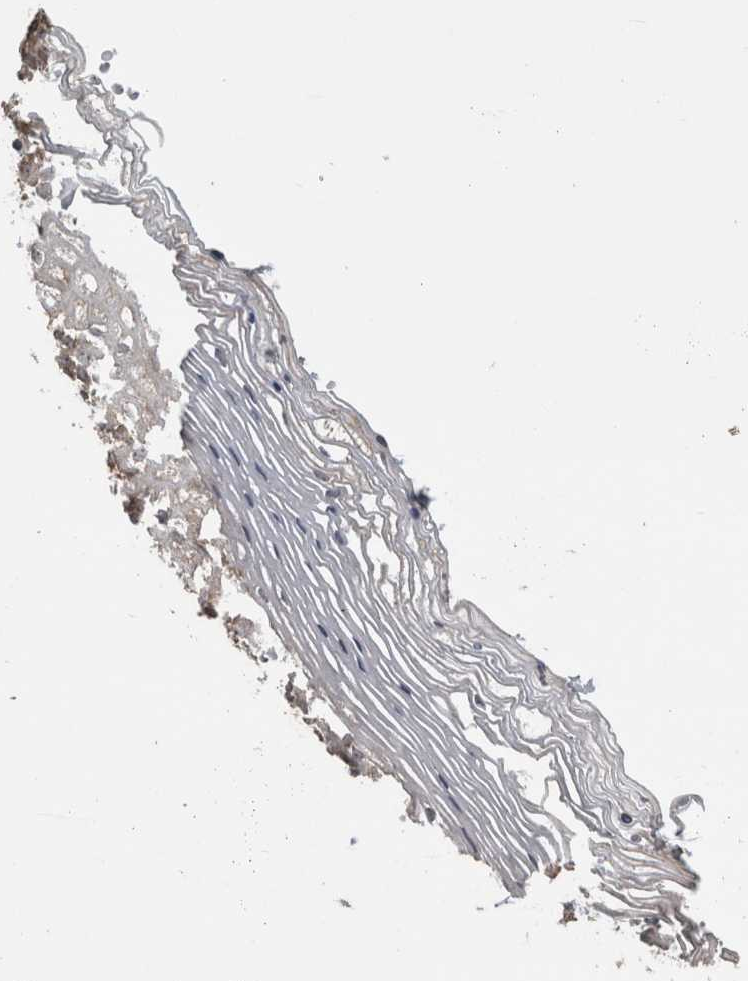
{"staining": {"intensity": "weak", "quantity": "<25%", "location": "cytoplasmic/membranous"}, "tissue": "vagina", "cell_type": "Squamous epithelial cells", "image_type": "normal", "snomed": [{"axis": "morphology", "description": "Normal tissue, NOS"}, {"axis": "topography", "description": "Vagina"}], "caption": "Protein analysis of benign vagina reveals no significant positivity in squamous epithelial cells. (DAB (3,3'-diaminobenzidine) IHC, high magnification).", "gene": "ATXN2", "patient": {"sex": "female", "age": 32}}